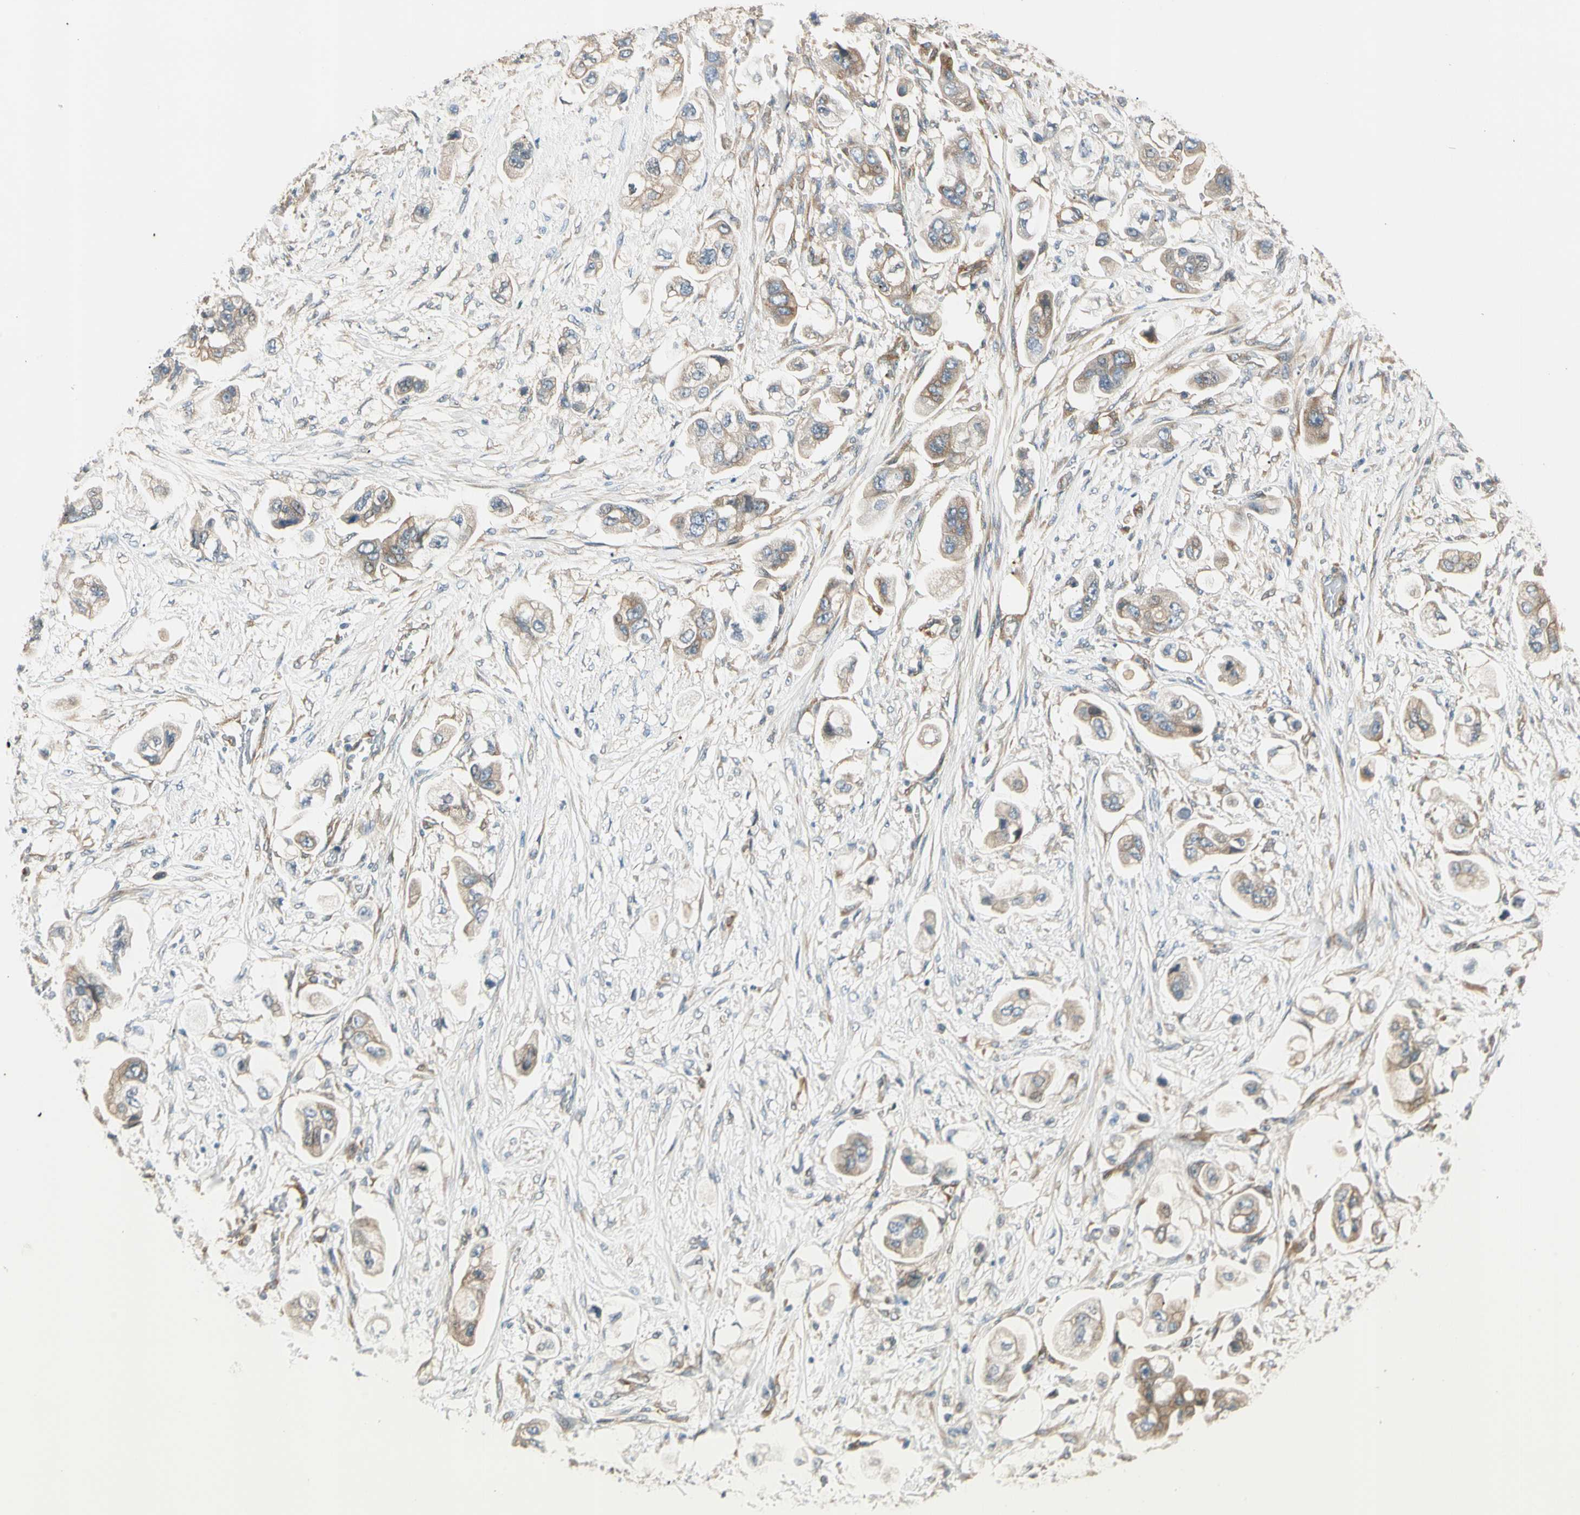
{"staining": {"intensity": "weak", "quantity": ">75%", "location": "cytoplasmic/membranous"}, "tissue": "stomach cancer", "cell_type": "Tumor cells", "image_type": "cancer", "snomed": [{"axis": "morphology", "description": "Adenocarcinoma, NOS"}, {"axis": "topography", "description": "Stomach"}], "caption": "Stomach cancer (adenocarcinoma) stained with a protein marker reveals weak staining in tumor cells.", "gene": "ROCK2", "patient": {"sex": "male", "age": 62}}